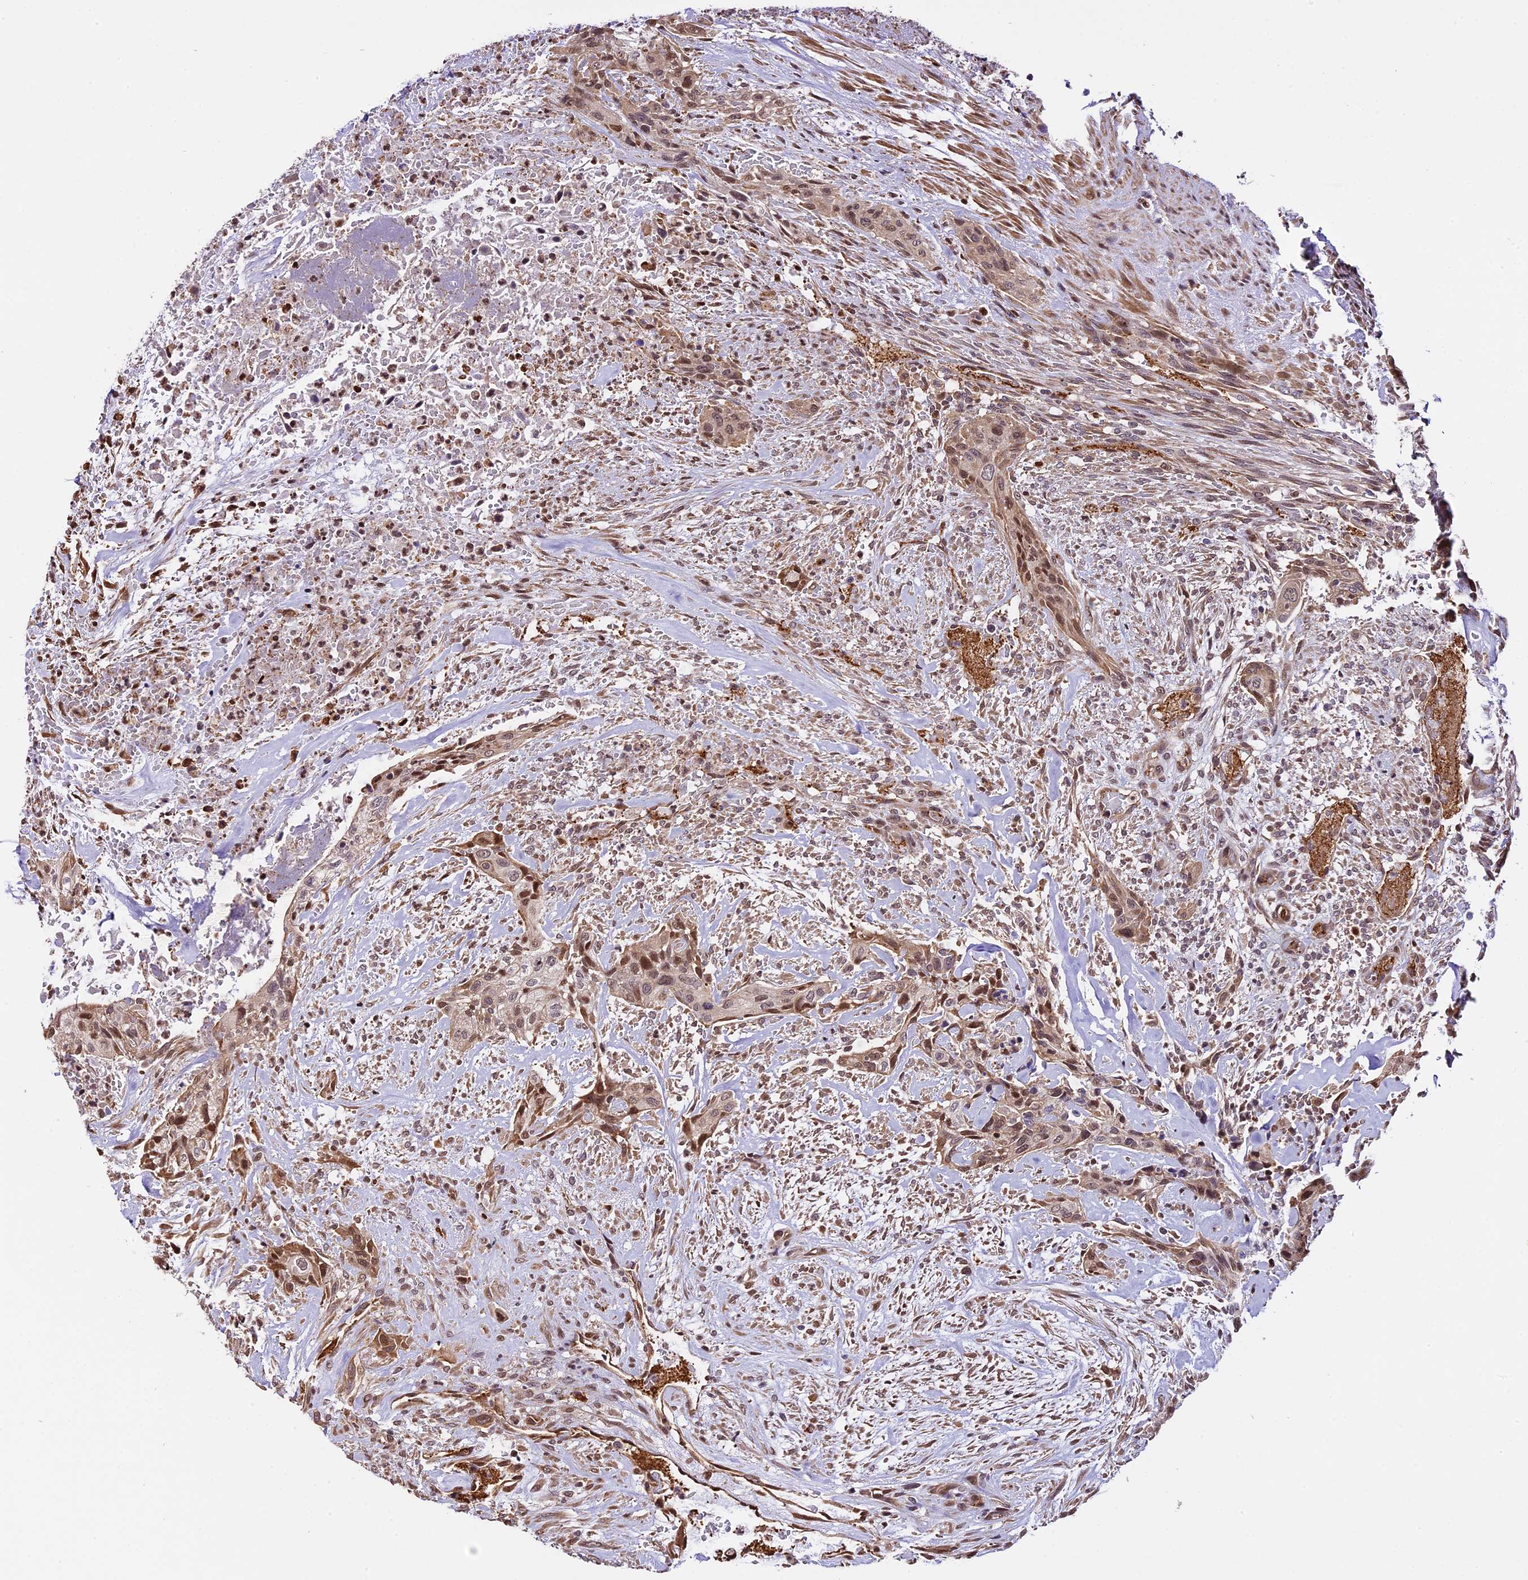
{"staining": {"intensity": "moderate", "quantity": "25%-75%", "location": "nuclear"}, "tissue": "urothelial cancer", "cell_type": "Tumor cells", "image_type": "cancer", "snomed": [{"axis": "morphology", "description": "Urothelial carcinoma, High grade"}, {"axis": "topography", "description": "Urinary bladder"}], "caption": "DAB immunohistochemical staining of urothelial carcinoma (high-grade) shows moderate nuclear protein staining in about 25%-75% of tumor cells.", "gene": "HERPUD1", "patient": {"sex": "male", "age": 35}}